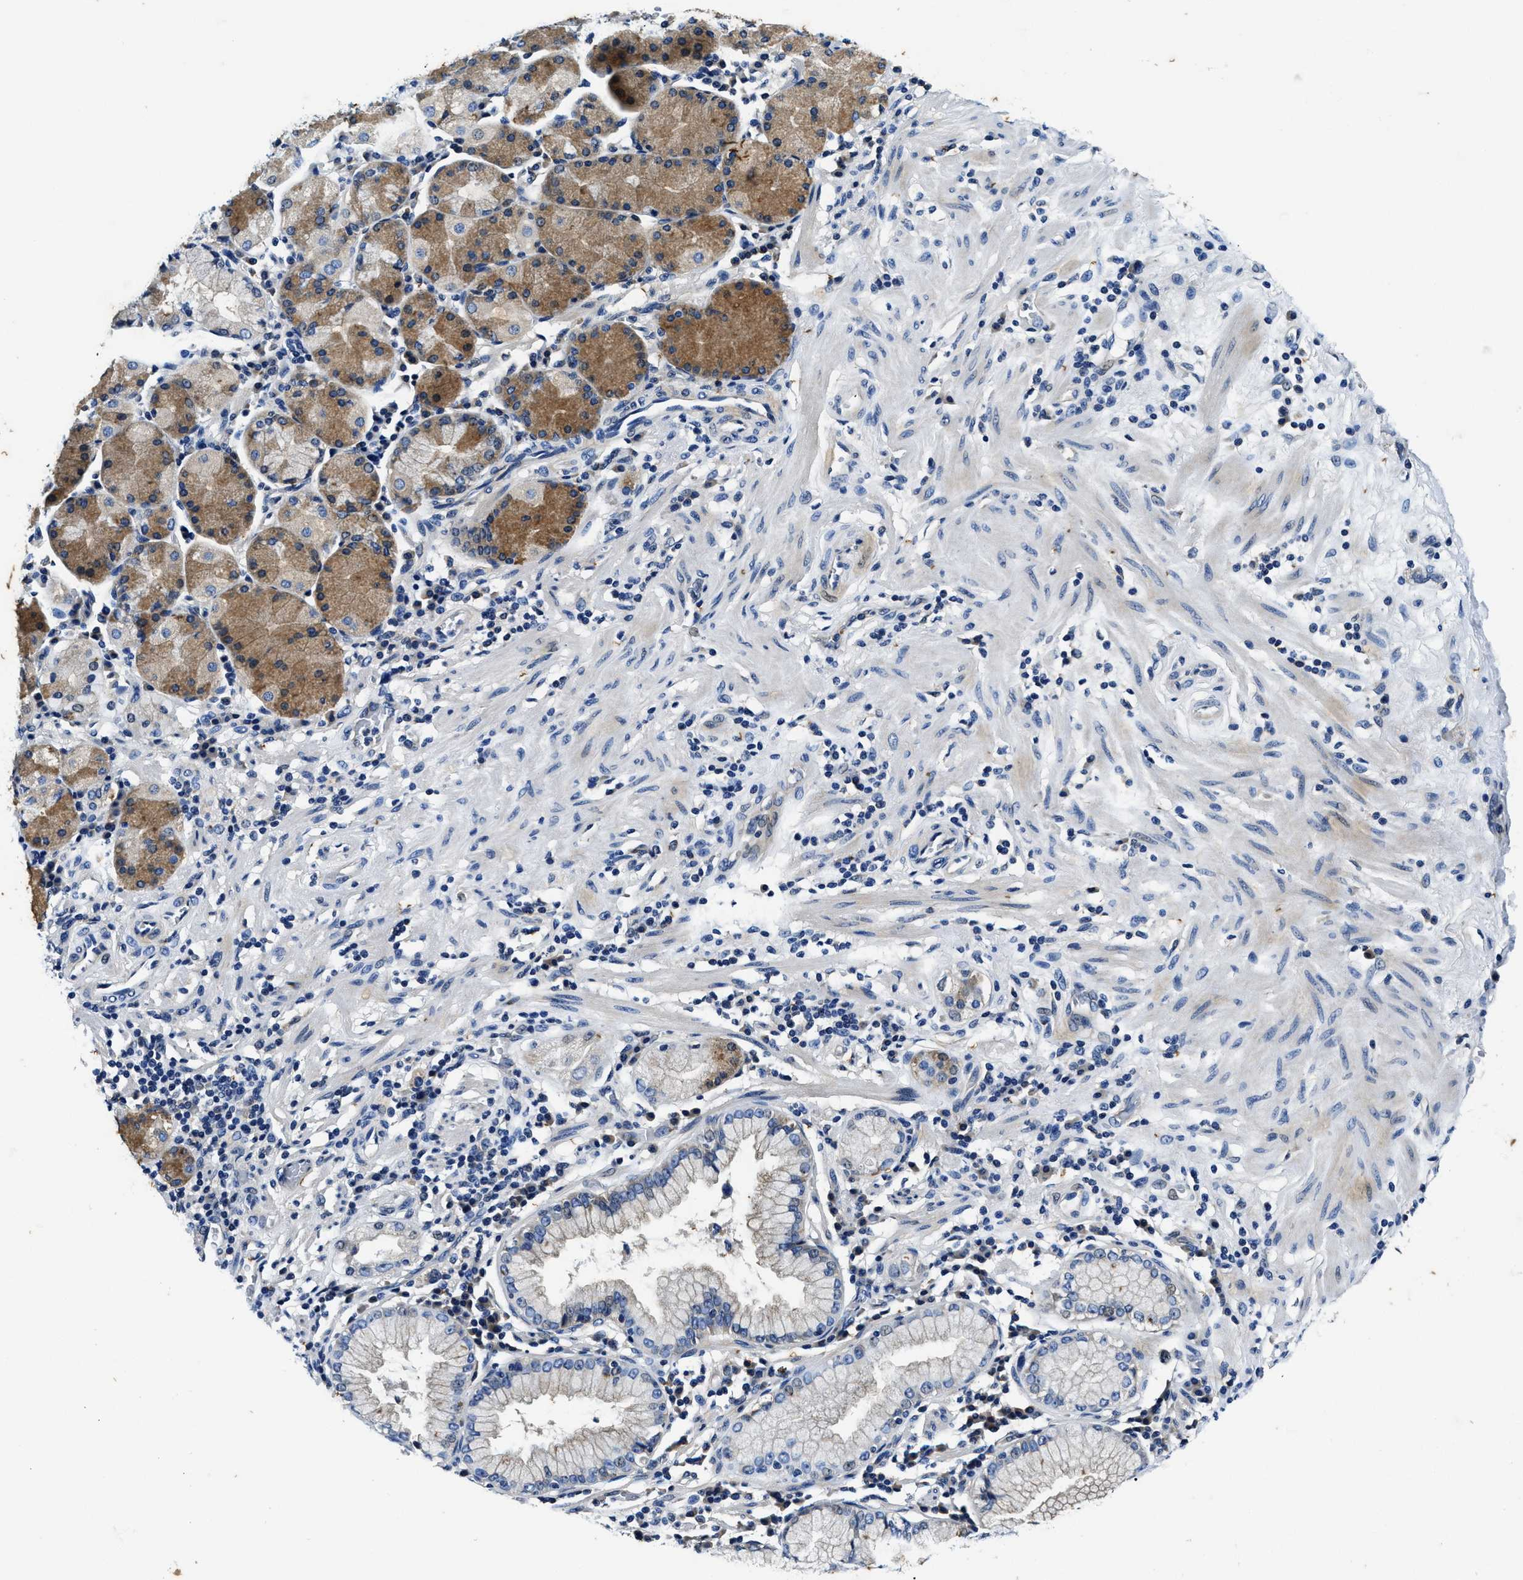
{"staining": {"intensity": "moderate", "quantity": "25%-75%", "location": "cytoplasmic/membranous"}, "tissue": "stomach cancer", "cell_type": "Tumor cells", "image_type": "cancer", "snomed": [{"axis": "morphology", "description": "Adenocarcinoma, NOS"}, {"axis": "topography", "description": "Stomach"}], "caption": "High-magnification brightfield microscopy of stomach cancer (adenocarcinoma) stained with DAB (brown) and counterstained with hematoxylin (blue). tumor cells exhibit moderate cytoplasmic/membranous staining is identified in about25%-75% of cells. Using DAB (brown) and hematoxylin (blue) stains, captured at high magnification using brightfield microscopy.", "gene": "PI4KB", "patient": {"sex": "male", "age": 82}}